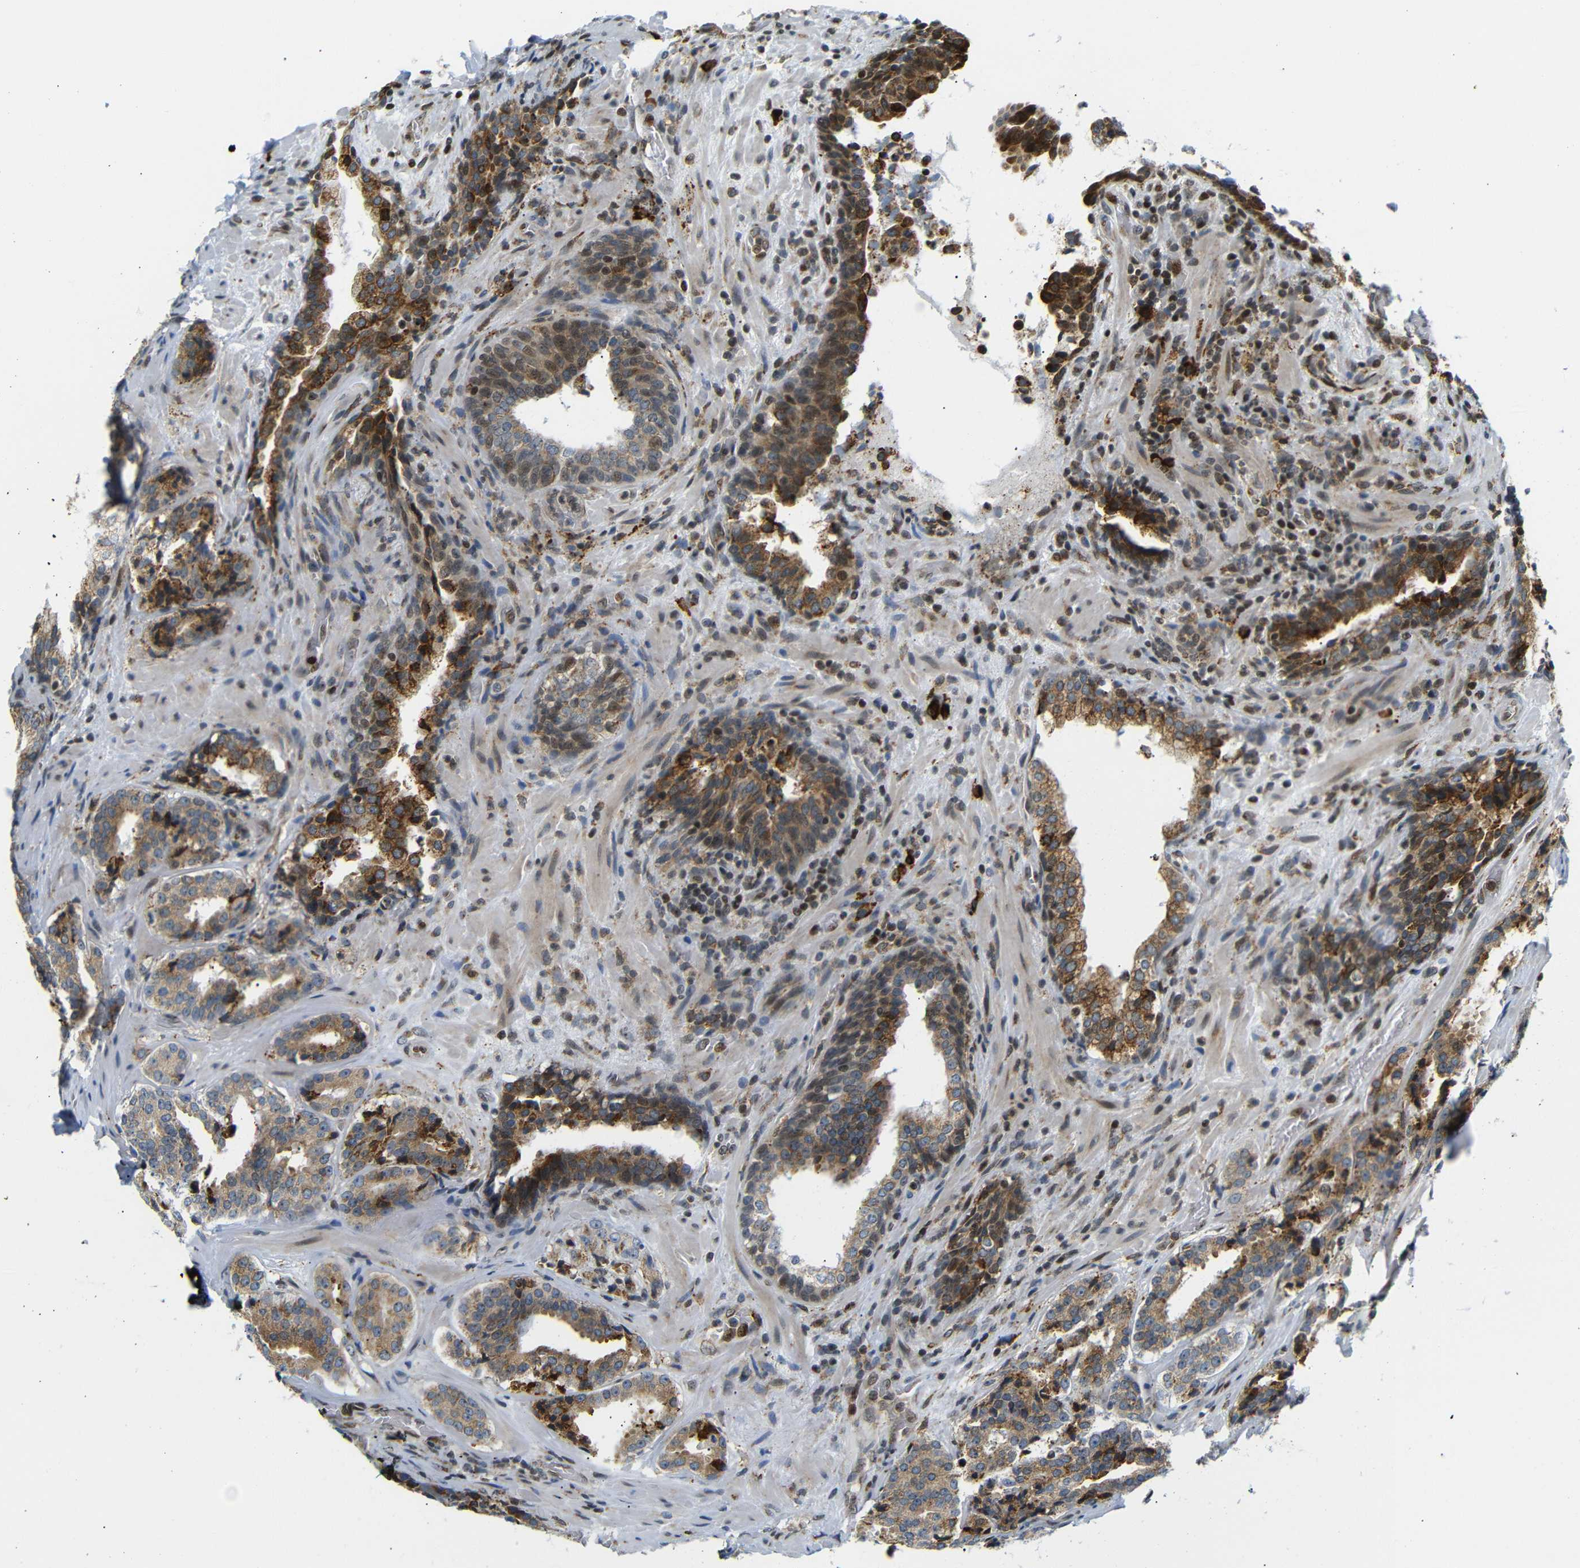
{"staining": {"intensity": "moderate", "quantity": ">75%", "location": "cytoplasmic/membranous"}, "tissue": "prostate cancer", "cell_type": "Tumor cells", "image_type": "cancer", "snomed": [{"axis": "morphology", "description": "Adenocarcinoma, High grade"}, {"axis": "topography", "description": "Prostate"}], "caption": "A high-resolution histopathology image shows immunohistochemistry (IHC) staining of prostate high-grade adenocarcinoma, which exhibits moderate cytoplasmic/membranous positivity in about >75% of tumor cells.", "gene": "SPCS2", "patient": {"sex": "male", "age": 60}}